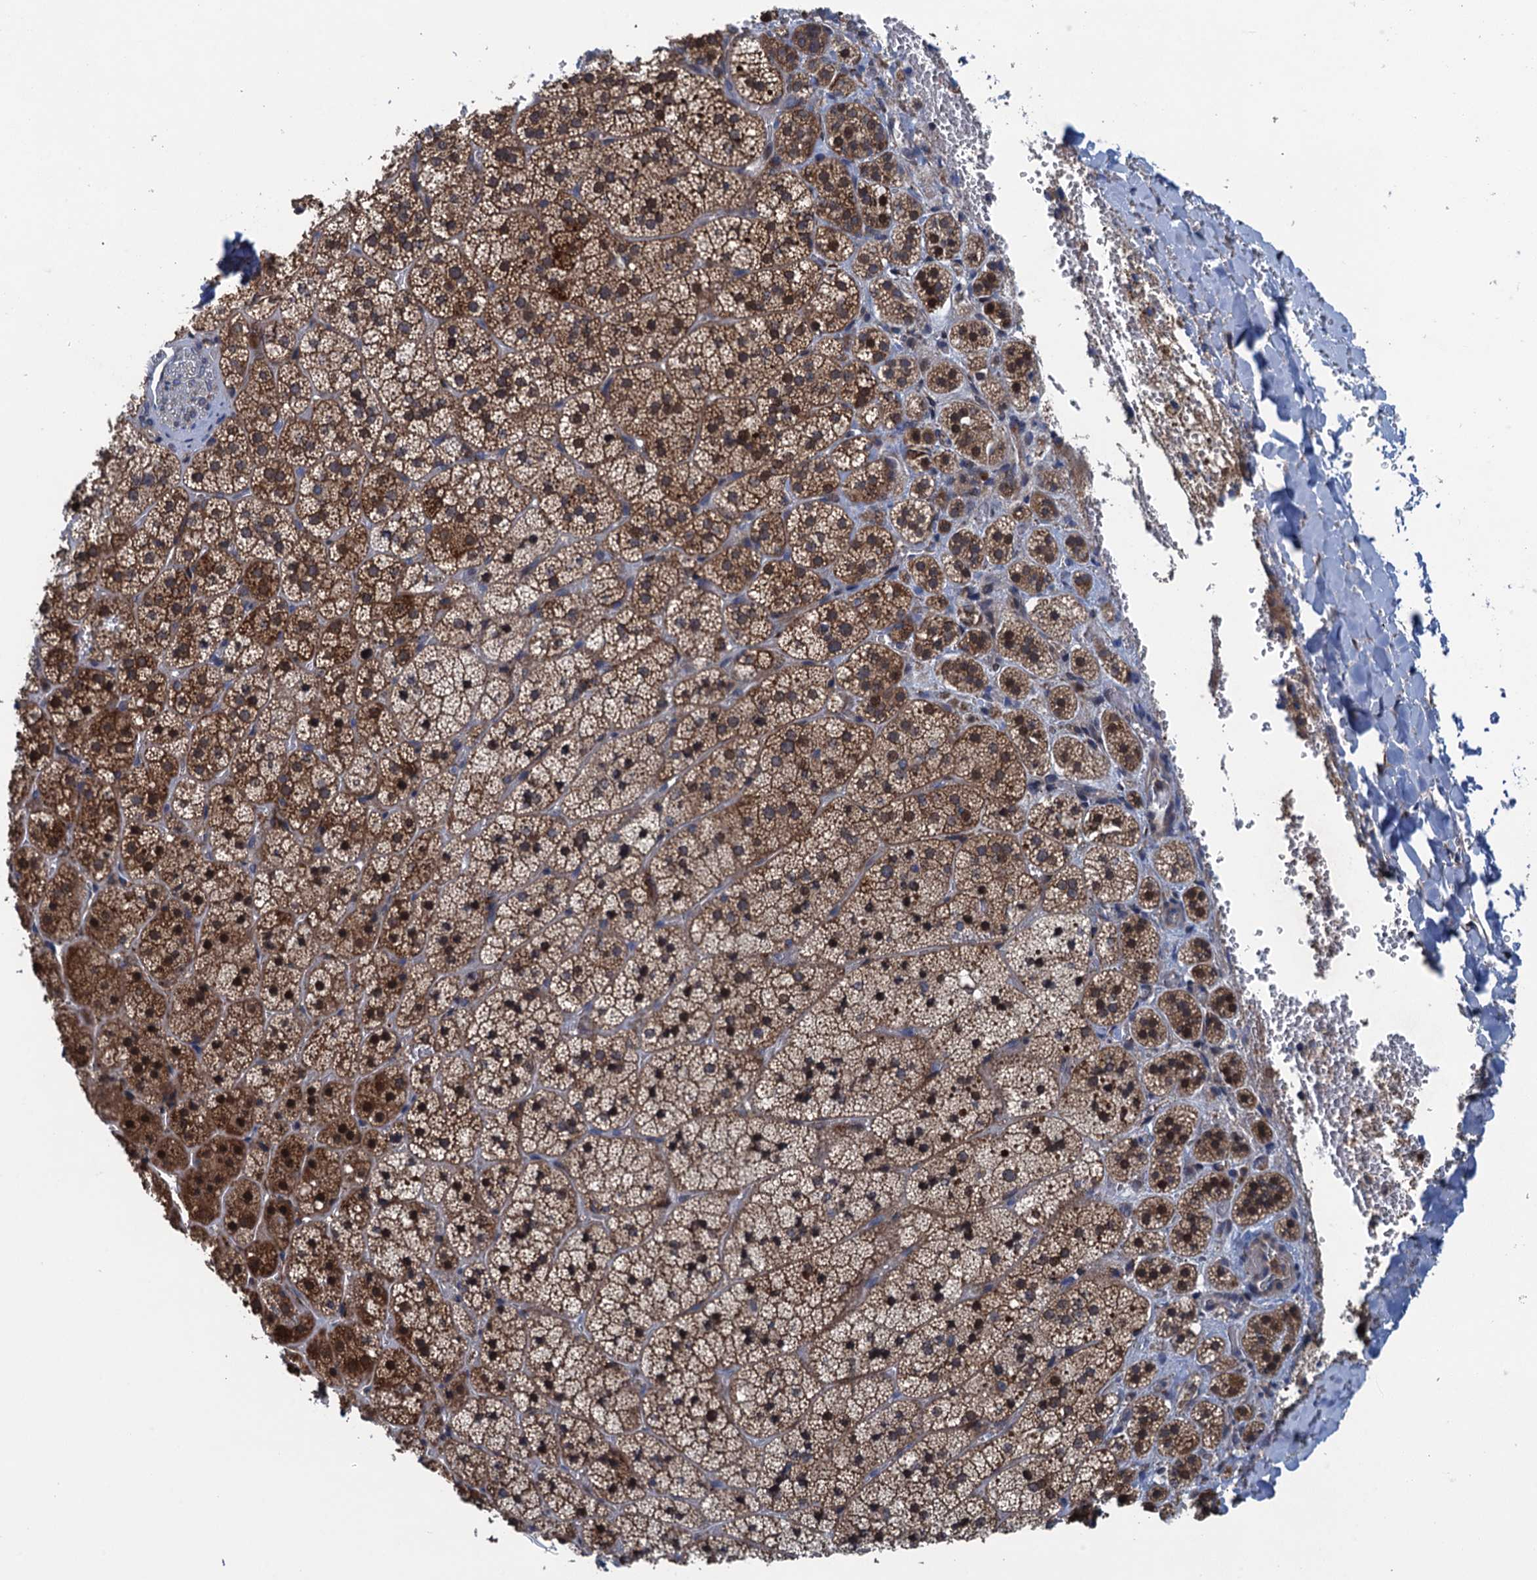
{"staining": {"intensity": "moderate", "quantity": ">75%", "location": "cytoplasmic/membranous,nuclear"}, "tissue": "adrenal gland", "cell_type": "Glandular cells", "image_type": "normal", "snomed": [{"axis": "morphology", "description": "Normal tissue, NOS"}, {"axis": "topography", "description": "Adrenal gland"}], "caption": "Immunohistochemical staining of benign adrenal gland shows medium levels of moderate cytoplasmic/membranous,nuclear staining in approximately >75% of glandular cells. The staining was performed using DAB to visualize the protein expression in brown, while the nuclei were stained in blue with hematoxylin (Magnification: 20x).", "gene": "CNTN5", "patient": {"sex": "female", "age": 44}}